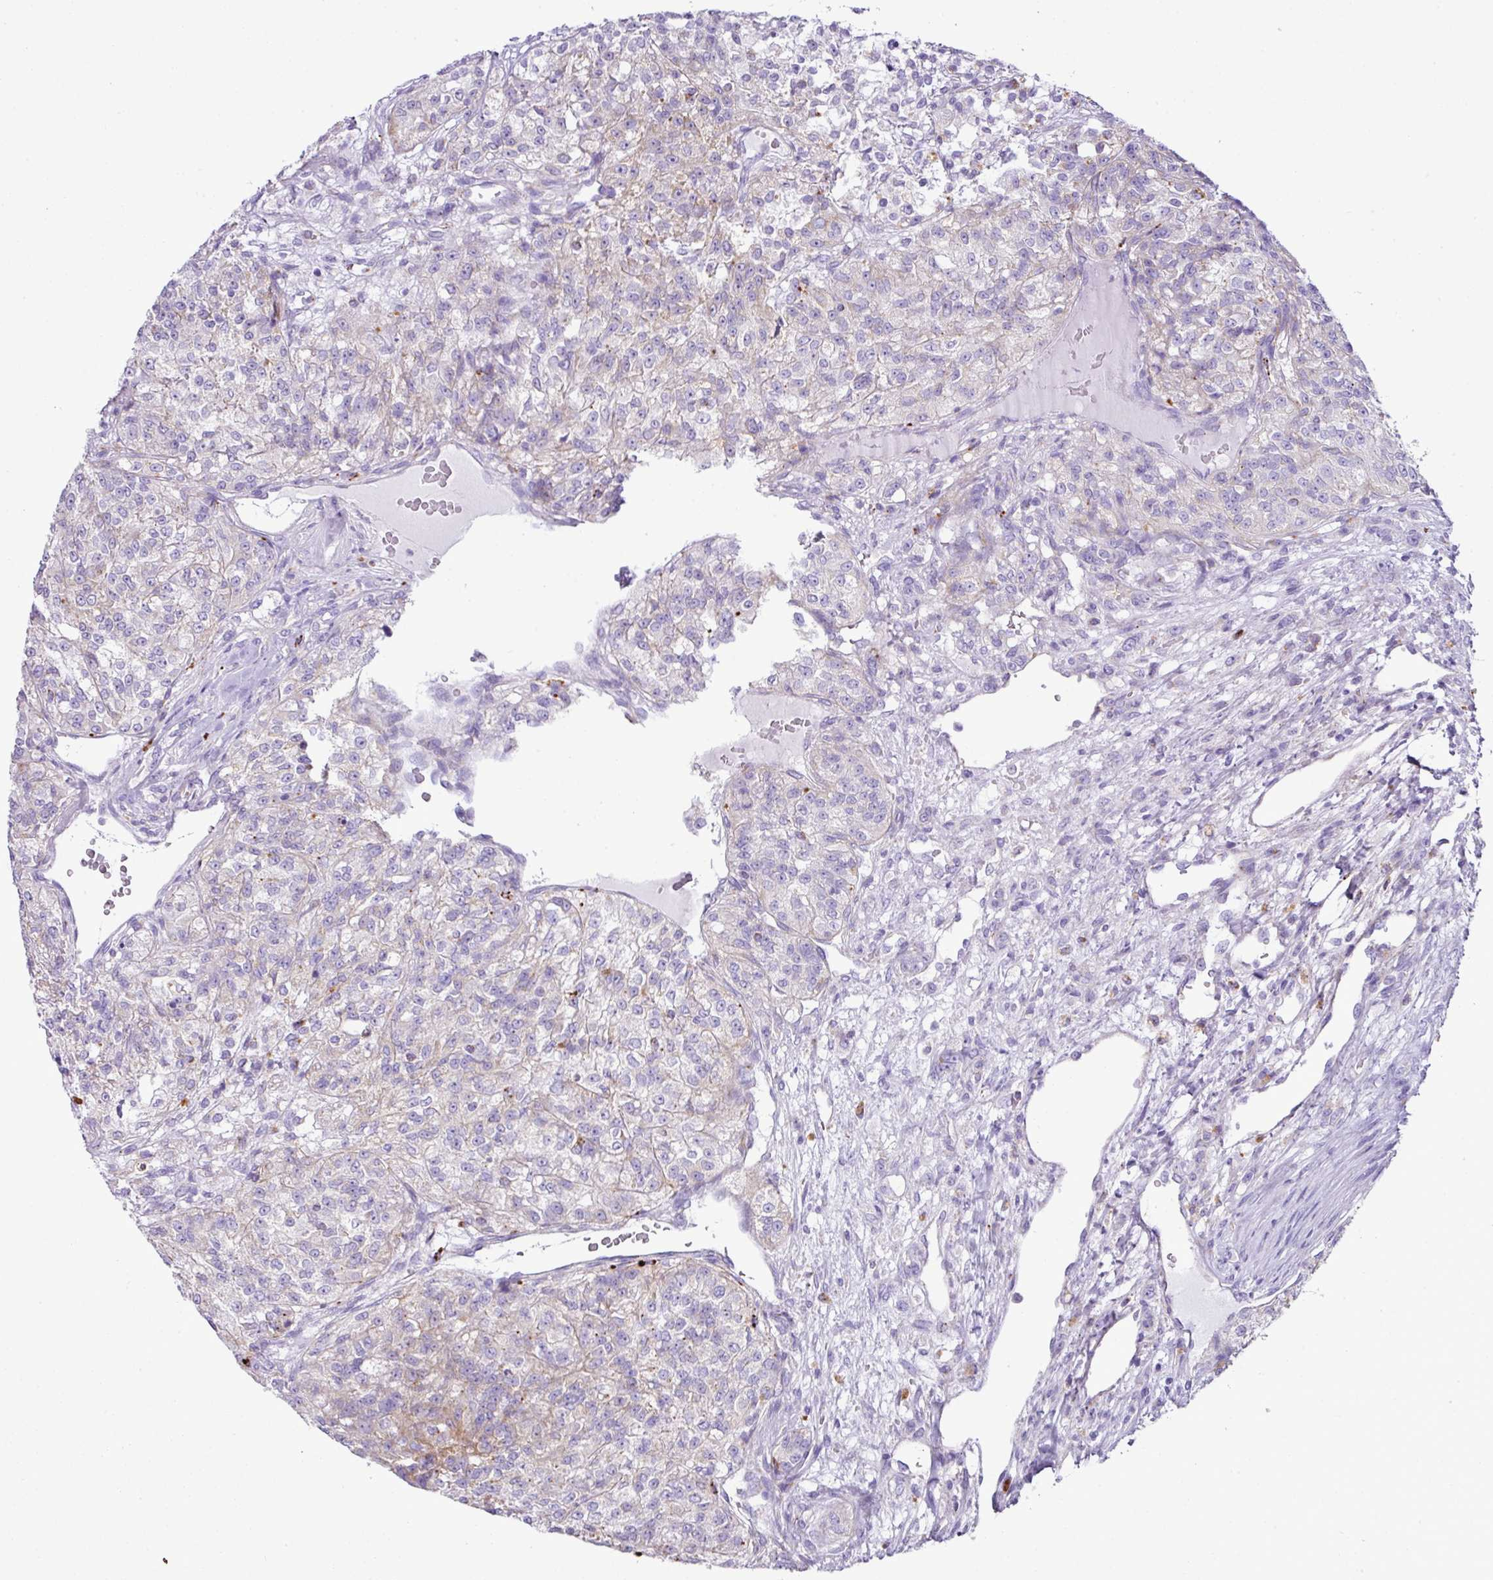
{"staining": {"intensity": "weak", "quantity": "<25%", "location": "cytoplasmic/membranous"}, "tissue": "renal cancer", "cell_type": "Tumor cells", "image_type": "cancer", "snomed": [{"axis": "morphology", "description": "Adenocarcinoma, NOS"}, {"axis": "topography", "description": "Kidney"}], "caption": "High power microscopy micrograph of an IHC image of renal adenocarcinoma, revealing no significant positivity in tumor cells. (Stains: DAB IHC with hematoxylin counter stain, Microscopy: brightfield microscopy at high magnification).", "gene": "PGAP4", "patient": {"sex": "female", "age": 63}}